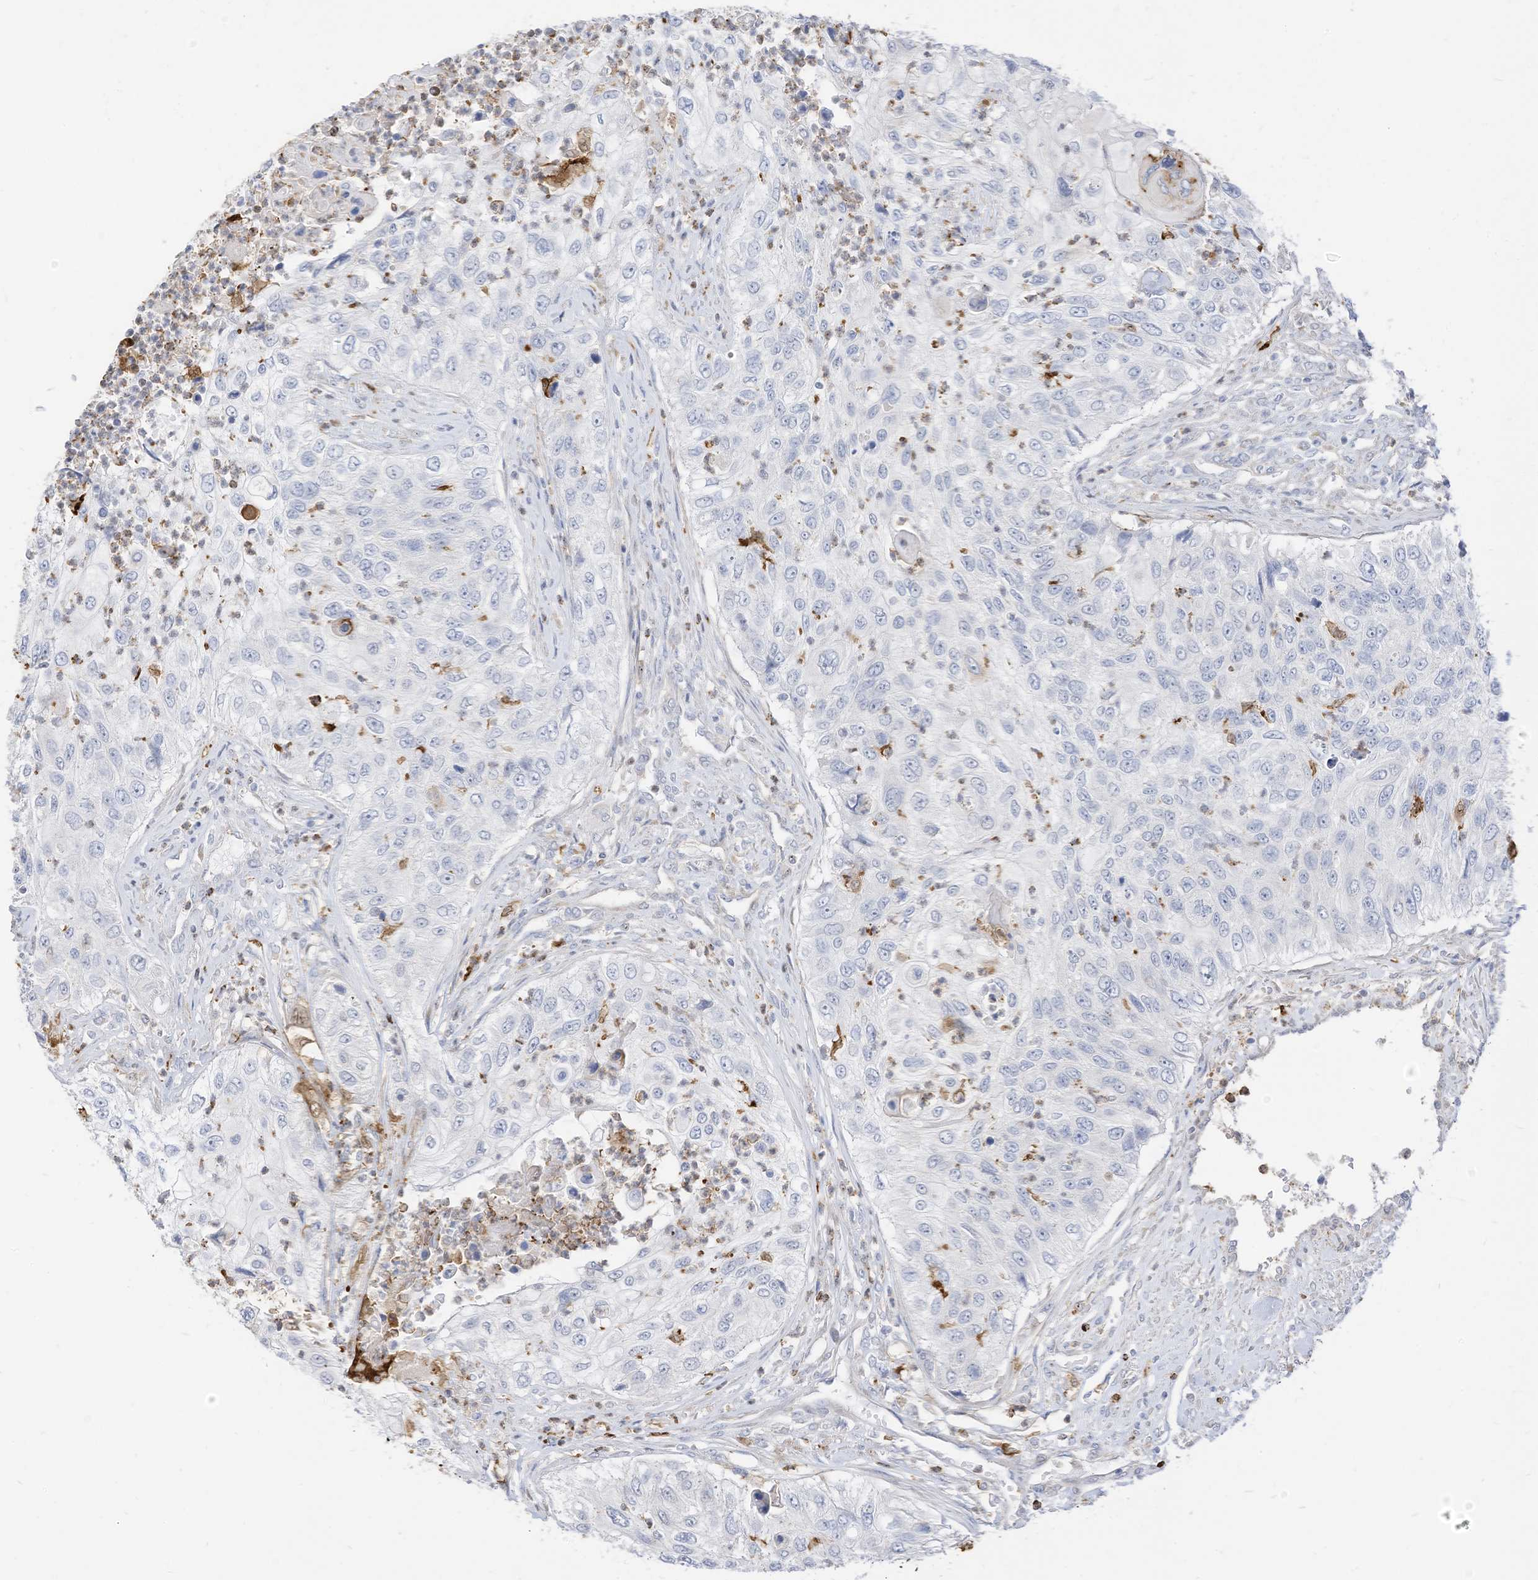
{"staining": {"intensity": "negative", "quantity": "none", "location": "none"}, "tissue": "urothelial cancer", "cell_type": "Tumor cells", "image_type": "cancer", "snomed": [{"axis": "morphology", "description": "Urothelial carcinoma, High grade"}, {"axis": "topography", "description": "Urinary bladder"}], "caption": "The micrograph demonstrates no significant expression in tumor cells of urothelial cancer.", "gene": "ATP13A1", "patient": {"sex": "female", "age": 60}}